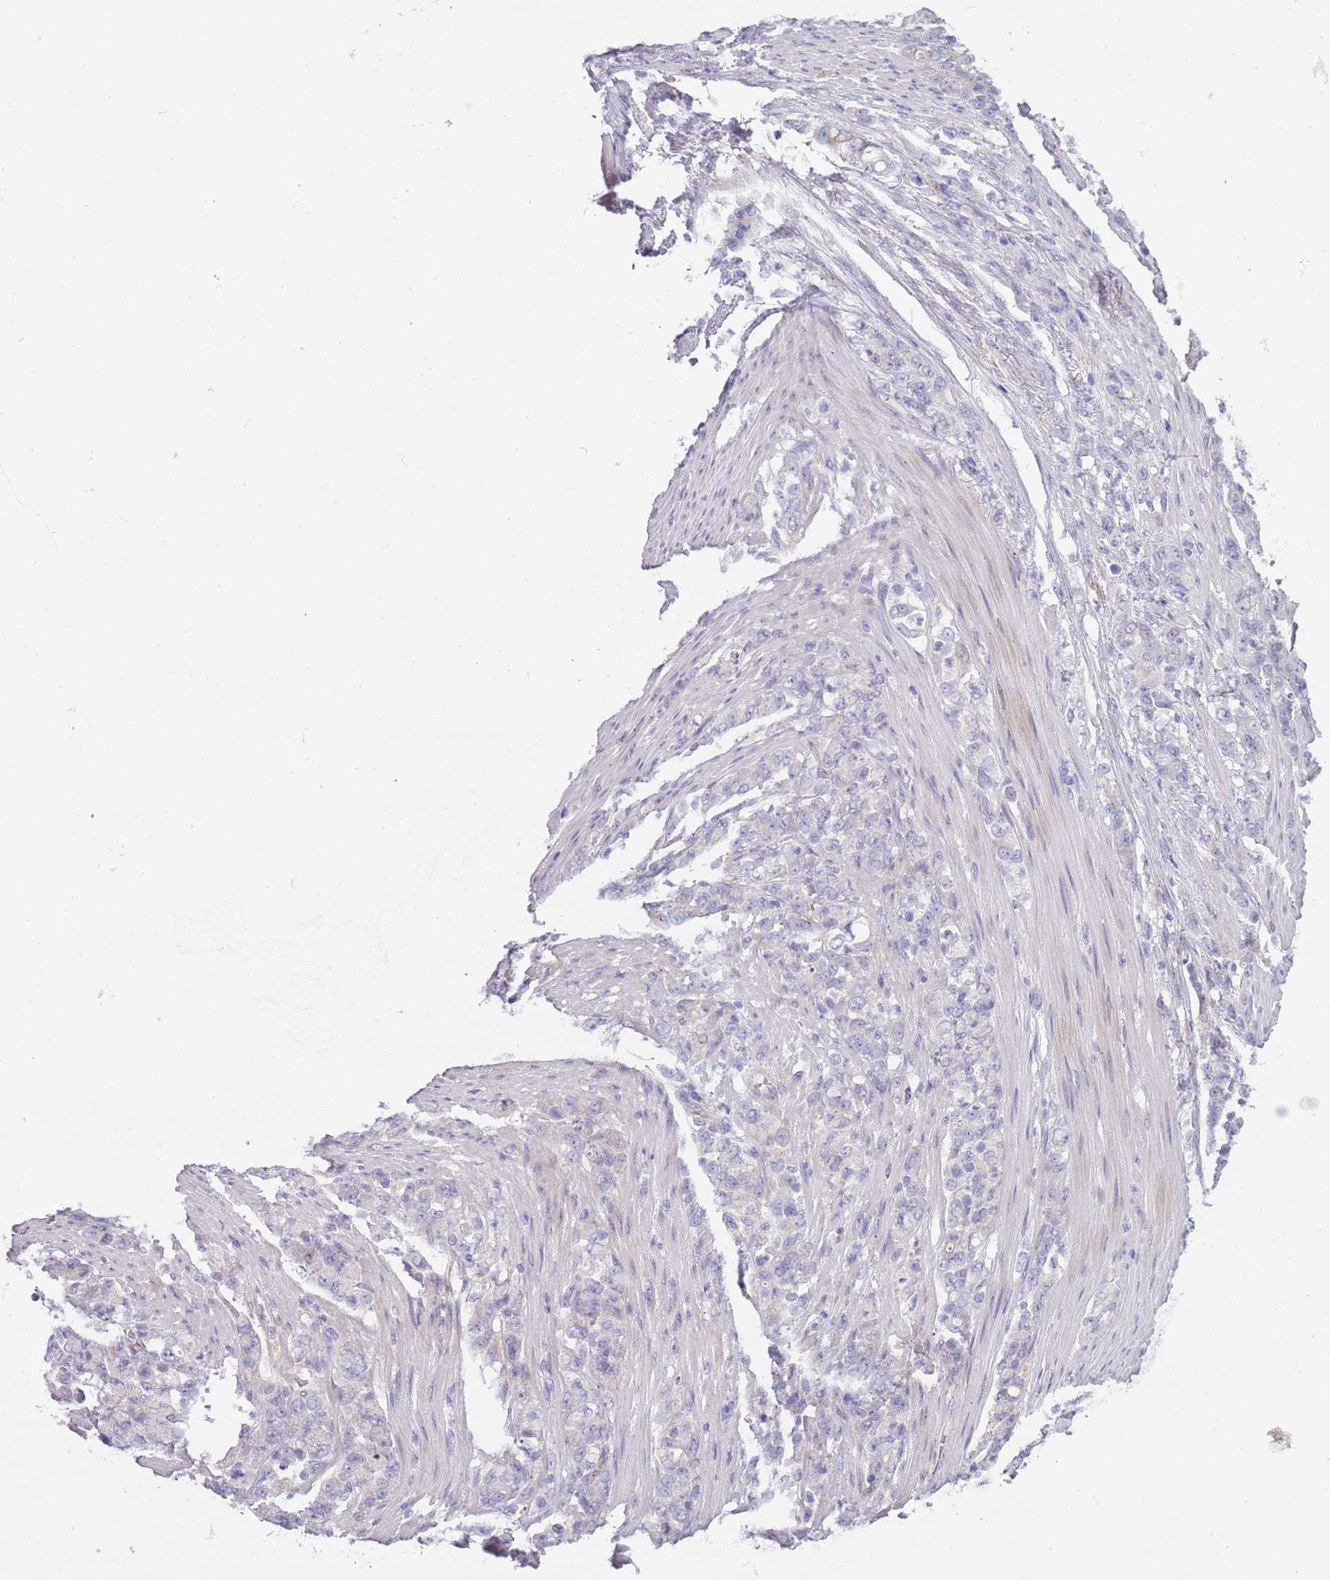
{"staining": {"intensity": "negative", "quantity": "none", "location": "none"}, "tissue": "stomach cancer", "cell_type": "Tumor cells", "image_type": "cancer", "snomed": [{"axis": "morphology", "description": "Normal tissue, NOS"}, {"axis": "morphology", "description": "Adenocarcinoma, NOS"}, {"axis": "topography", "description": "Stomach"}], "caption": "A high-resolution photomicrograph shows immunohistochemistry staining of stomach adenocarcinoma, which reveals no significant staining in tumor cells. Brightfield microscopy of immunohistochemistry stained with DAB (brown) and hematoxylin (blue), captured at high magnification.", "gene": "LTB", "patient": {"sex": "female", "age": 79}}